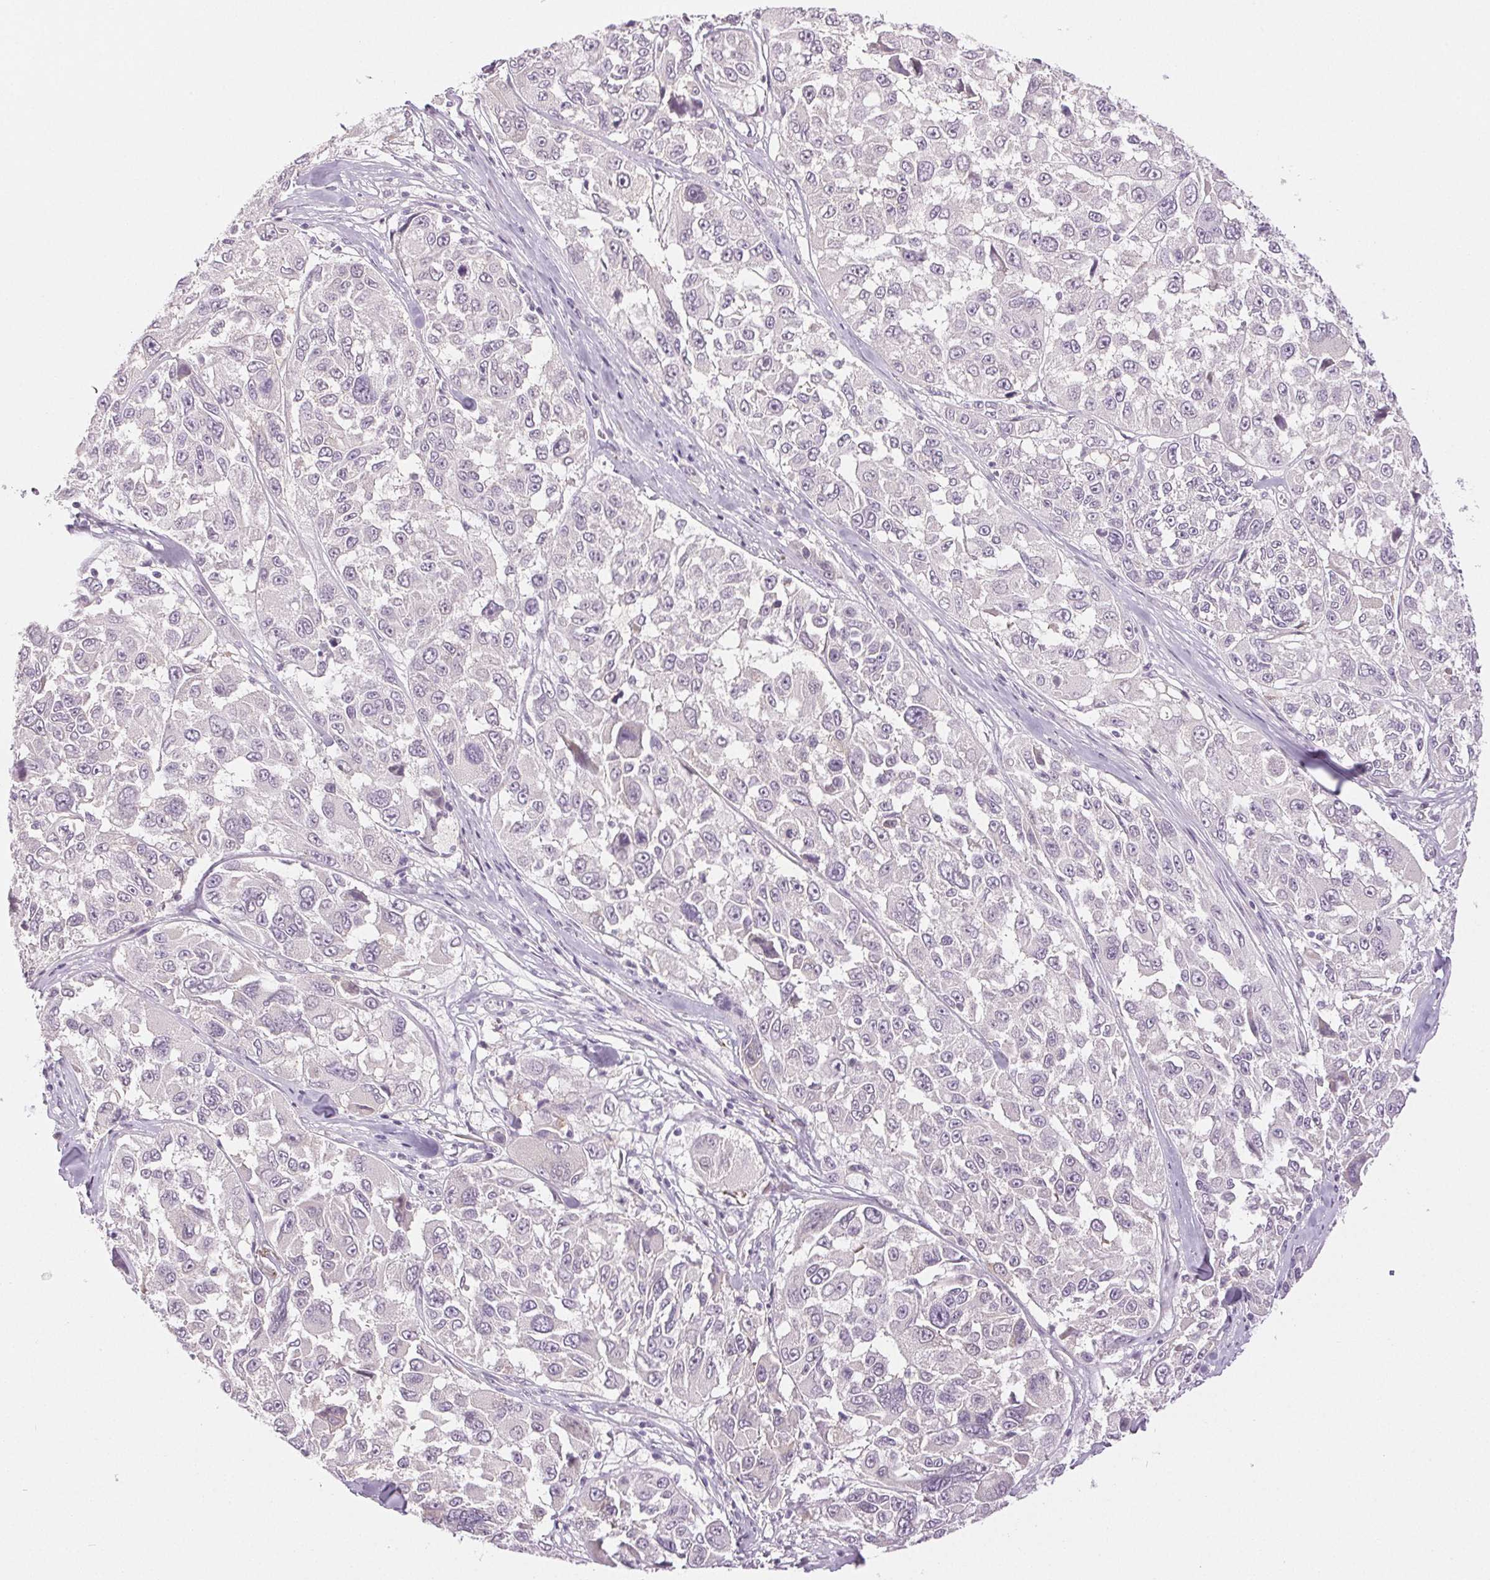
{"staining": {"intensity": "negative", "quantity": "none", "location": "none"}, "tissue": "melanoma", "cell_type": "Tumor cells", "image_type": "cancer", "snomed": [{"axis": "morphology", "description": "Malignant melanoma, NOS"}, {"axis": "topography", "description": "Skin"}], "caption": "This is an IHC photomicrograph of human melanoma. There is no staining in tumor cells.", "gene": "DNAJC6", "patient": {"sex": "female", "age": 66}}